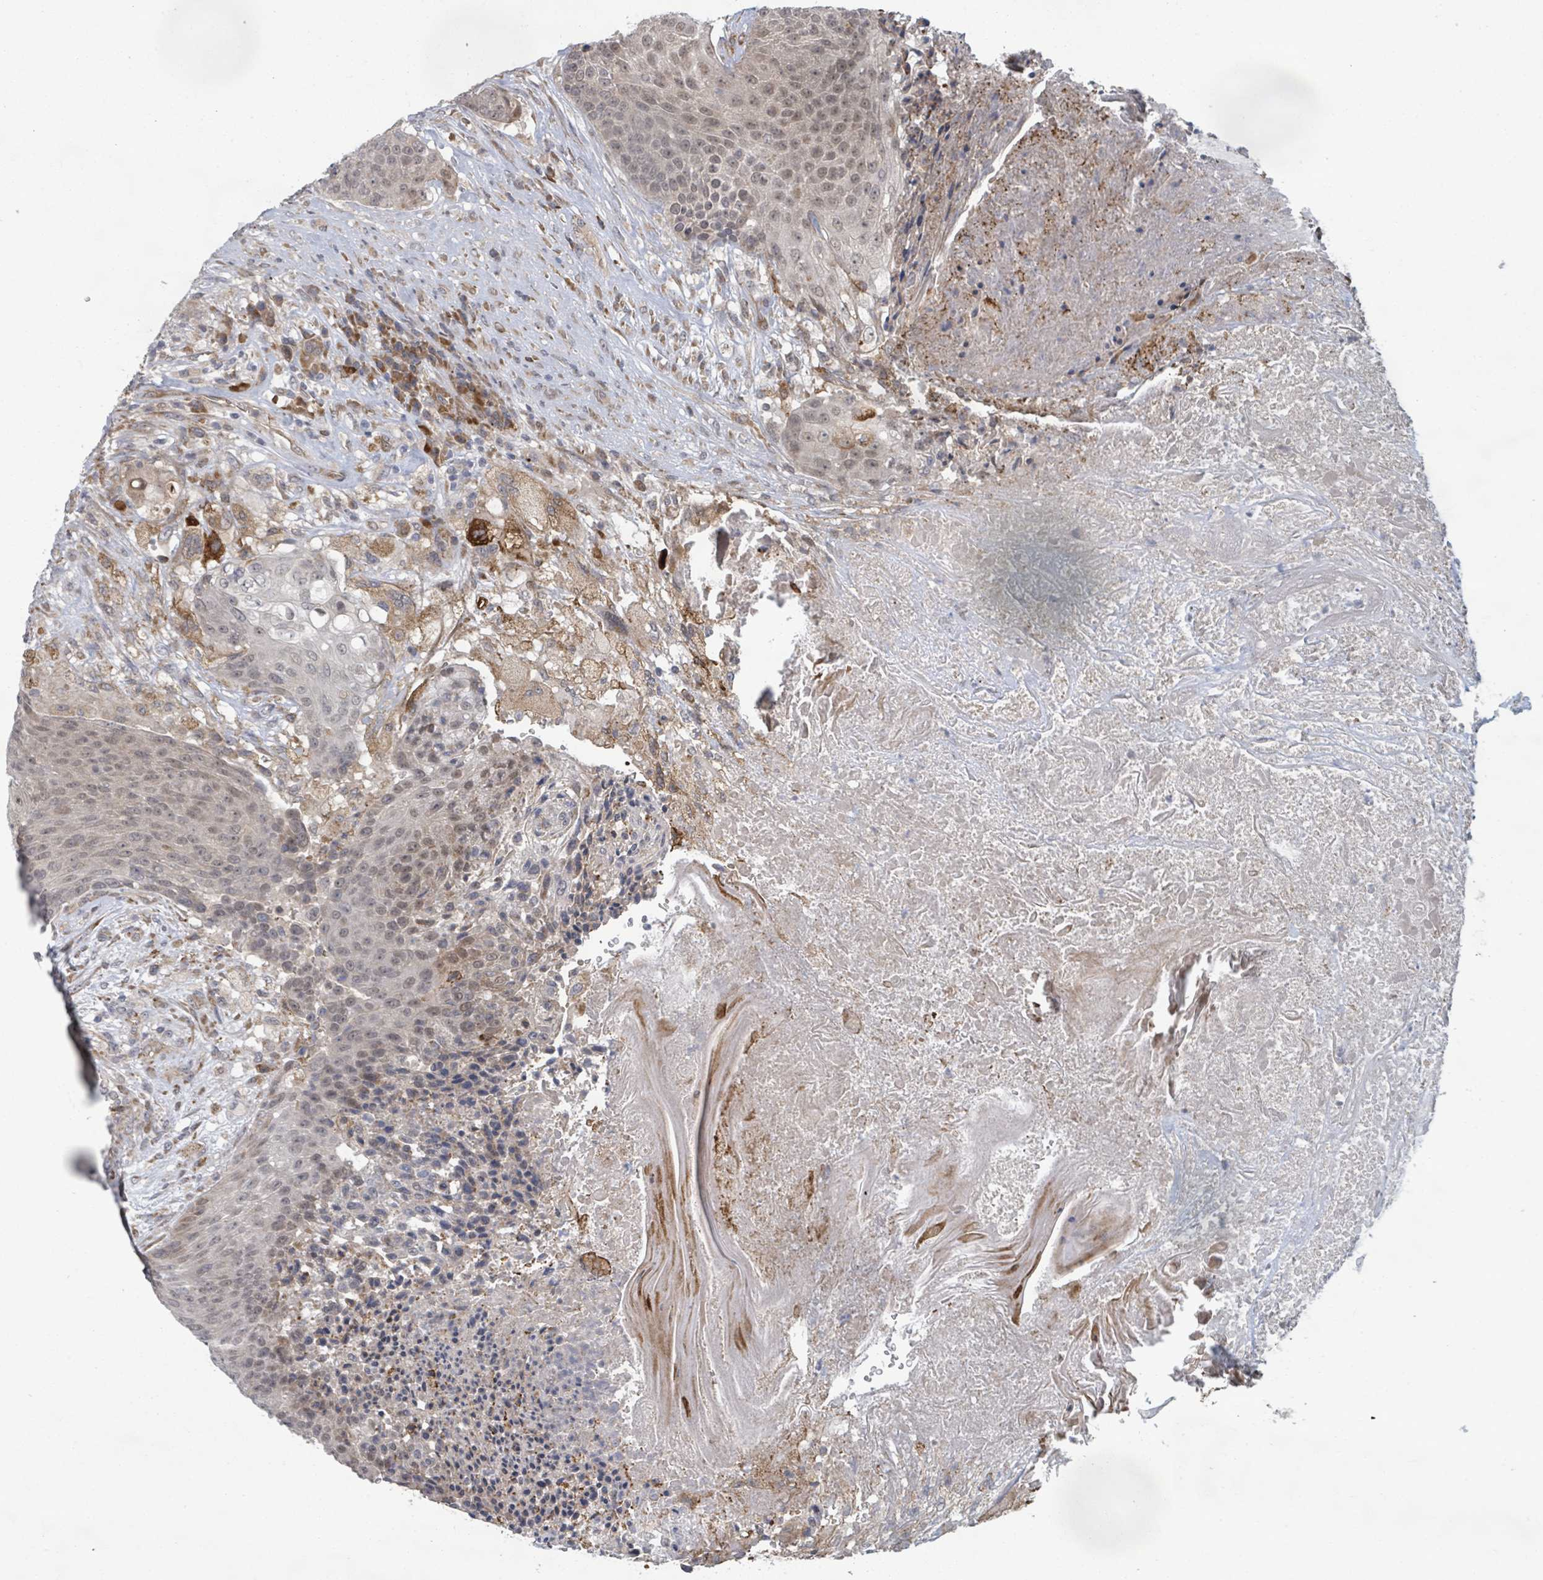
{"staining": {"intensity": "weak", "quantity": ">75%", "location": "nuclear"}, "tissue": "urothelial cancer", "cell_type": "Tumor cells", "image_type": "cancer", "snomed": [{"axis": "morphology", "description": "Urothelial carcinoma, High grade"}, {"axis": "topography", "description": "Urinary bladder"}], "caption": "Protein expression analysis of urothelial carcinoma (high-grade) displays weak nuclear positivity in about >75% of tumor cells. The staining was performed using DAB to visualize the protein expression in brown, while the nuclei were stained in blue with hematoxylin (Magnification: 20x).", "gene": "SHROOM2", "patient": {"sex": "female", "age": 63}}